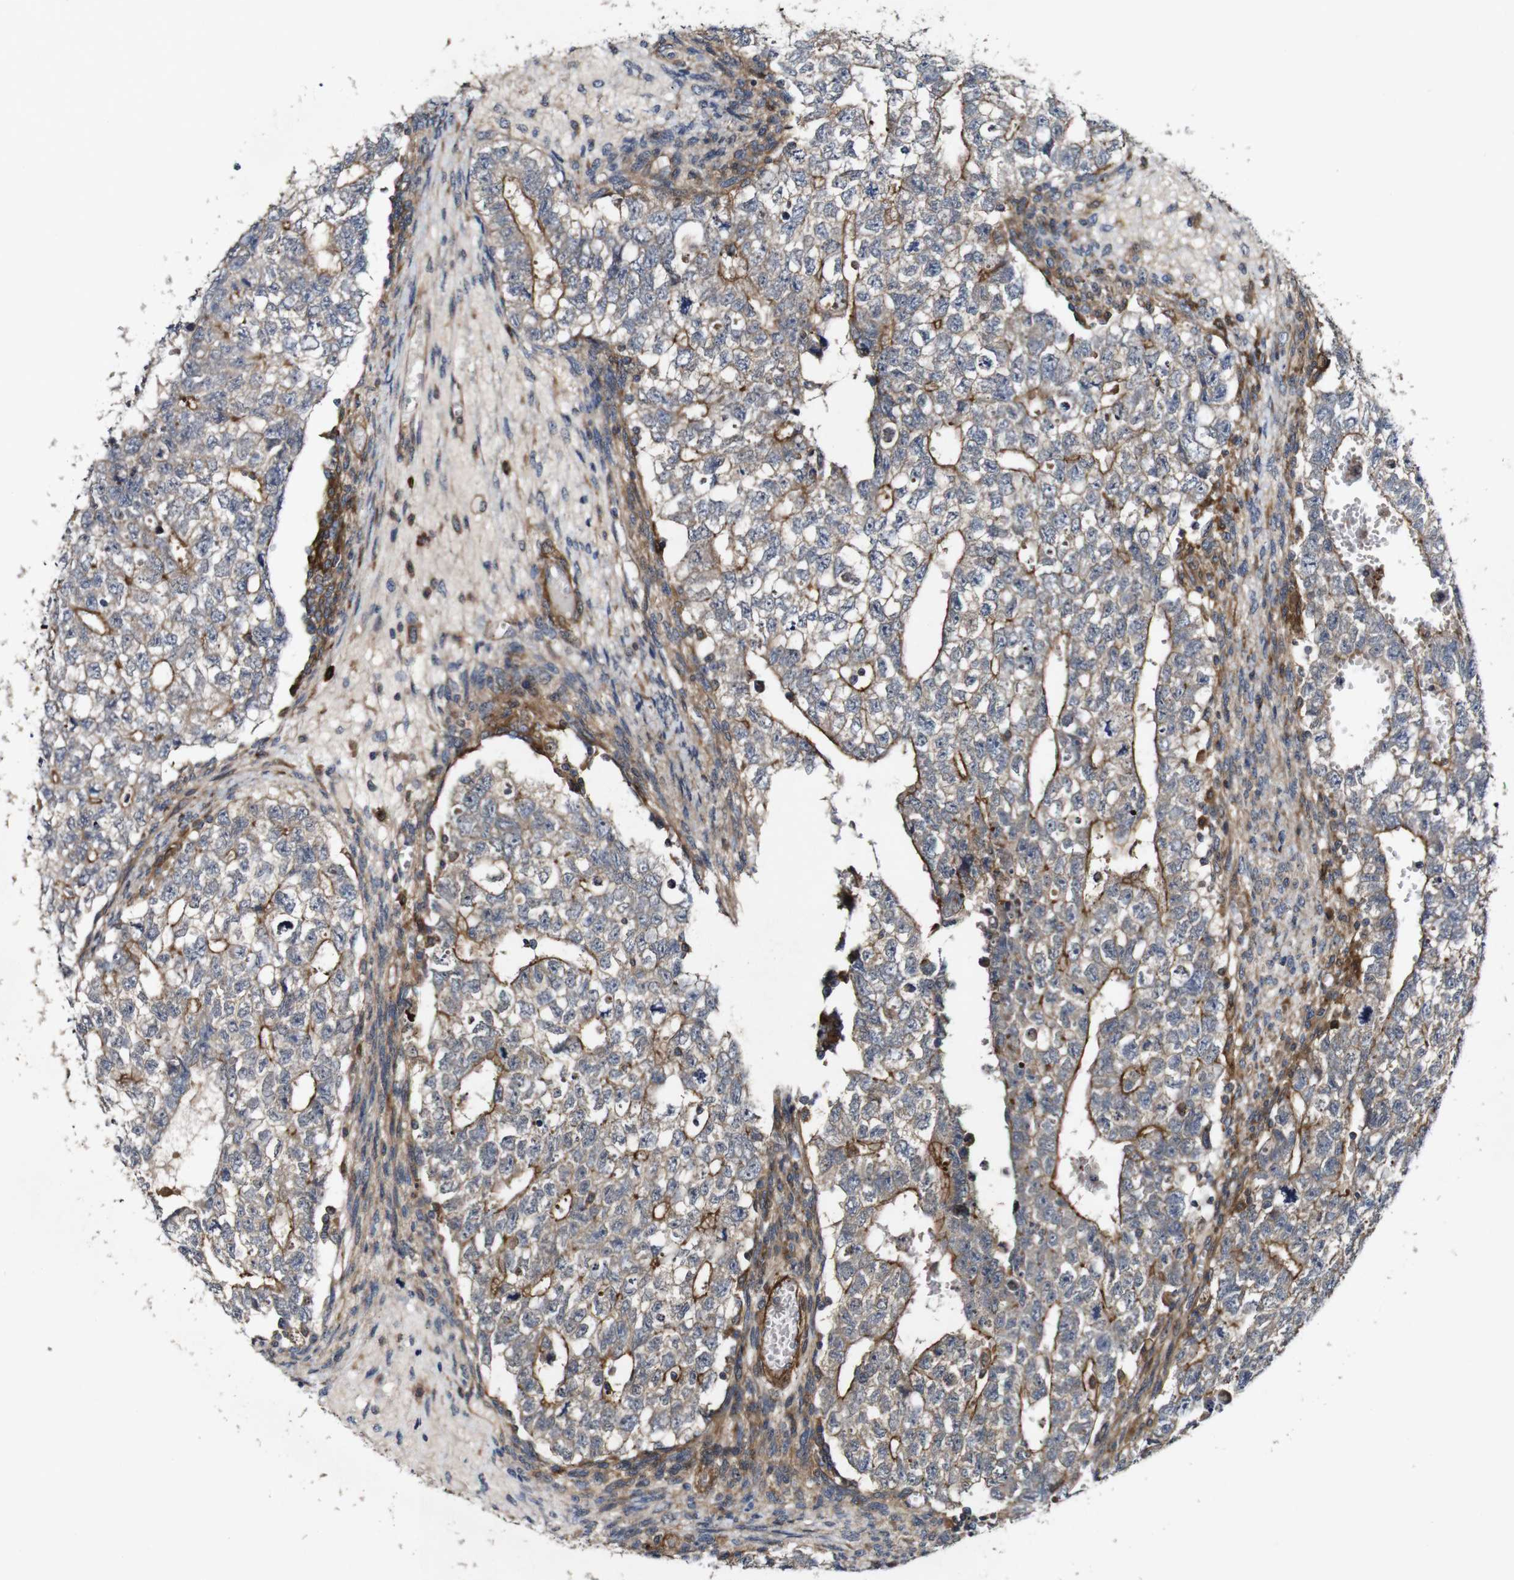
{"staining": {"intensity": "moderate", "quantity": "25%-75%", "location": "cytoplasmic/membranous"}, "tissue": "testis cancer", "cell_type": "Tumor cells", "image_type": "cancer", "snomed": [{"axis": "morphology", "description": "Seminoma, NOS"}, {"axis": "morphology", "description": "Carcinoma, Embryonal, NOS"}, {"axis": "topography", "description": "Testis"}], "caption": "Immunohistochemistry (IHC) of testis cancer (seminoma) reveals medium levels of moderate cytoplasmic/membranous positivity in approximately 25%-75% of tumor cells.", "gene": "GSDME", "patient": {"sex": "male", "age": 38}}